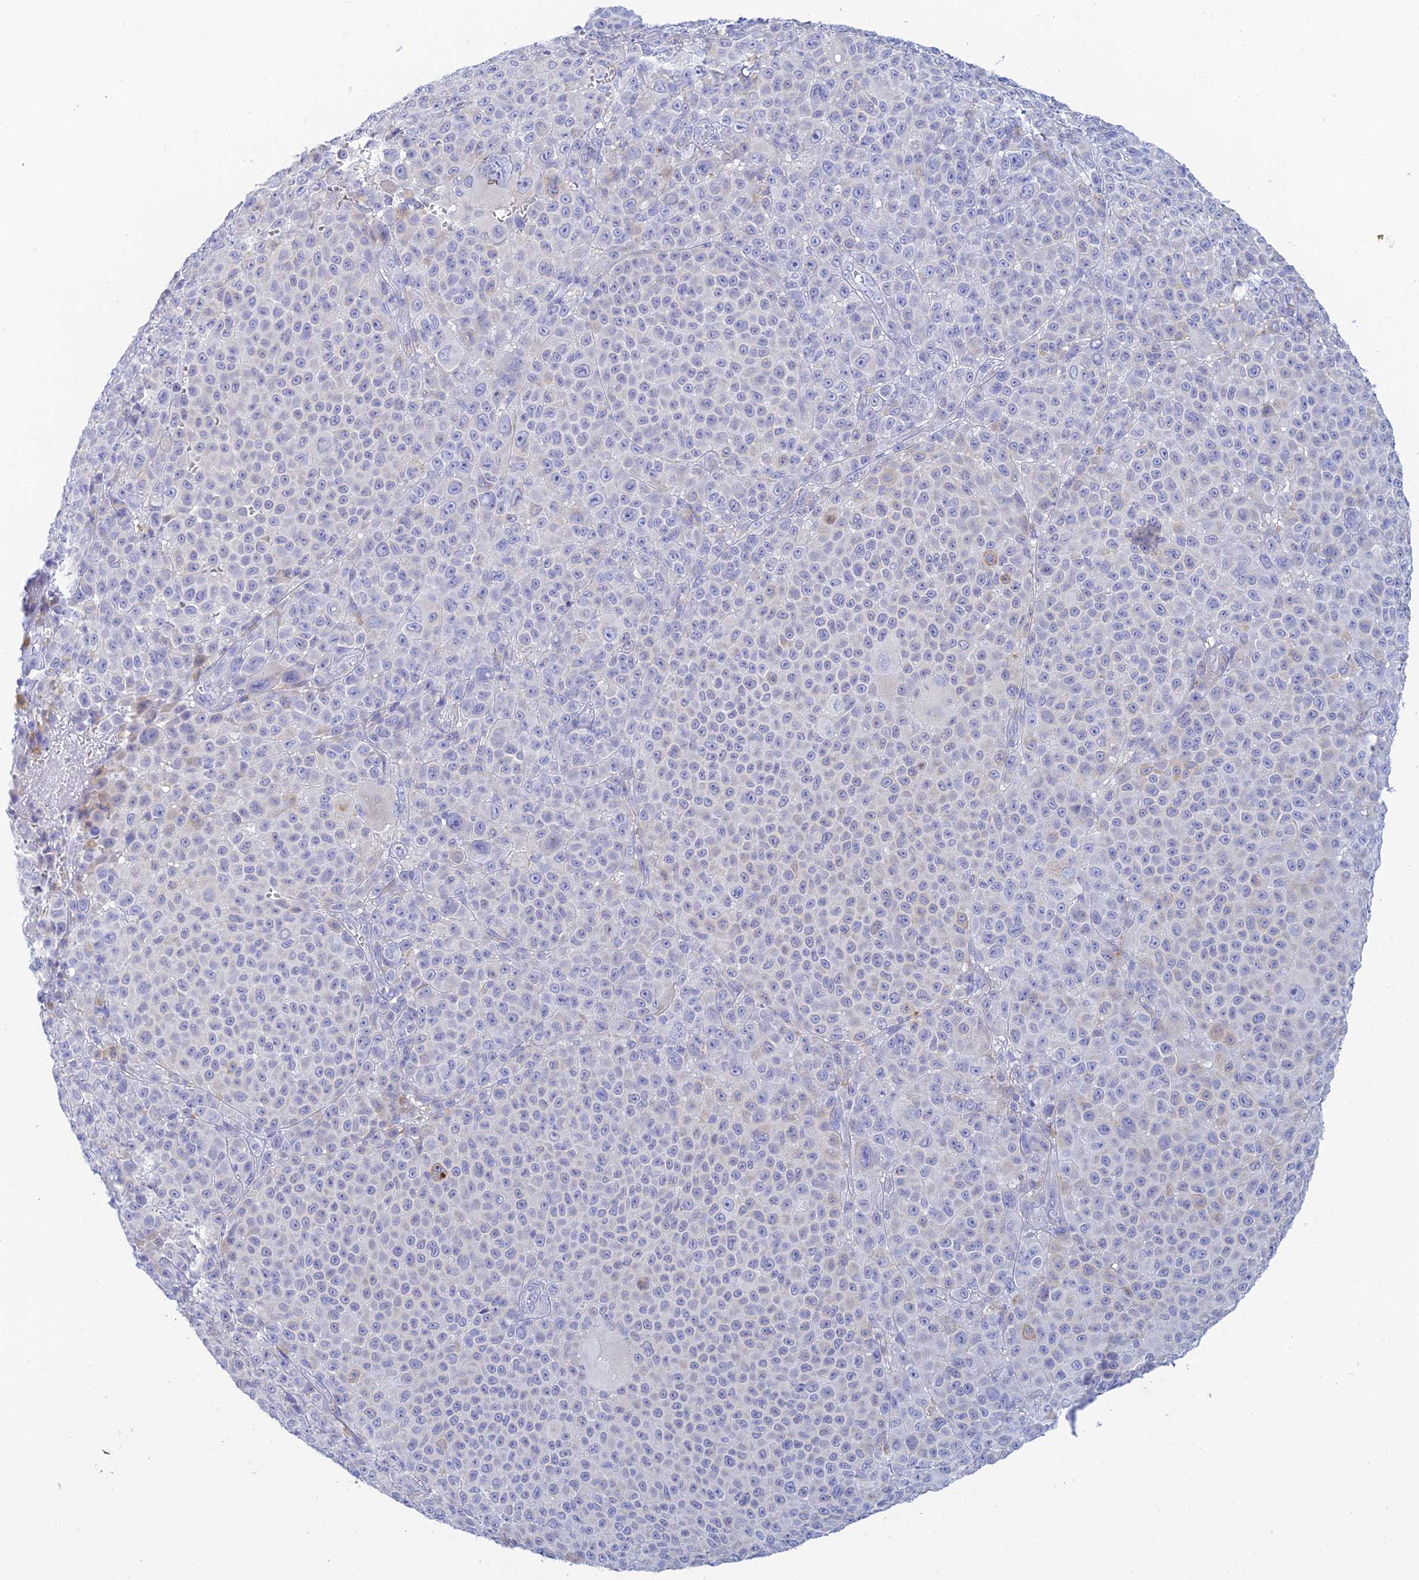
{"staining": {"intensity": "negative", "quantity": "none", "location": "none"}, "tissue": "melanoma", "cell_type": "Tumor cells", "image_type": "cancer", "snomed": [{"axis": "morphology", "description": "Malignant melanoma, NOS"}, {"axis": "topography", "description": "Skin"}], "caption": "IHC photomicrograph of malignant melanoma stained for a protein (brown), which reveals no positivity in tumor cells.", "gene": "CEP152", "patient": {"sex": "female", "age": 94}}